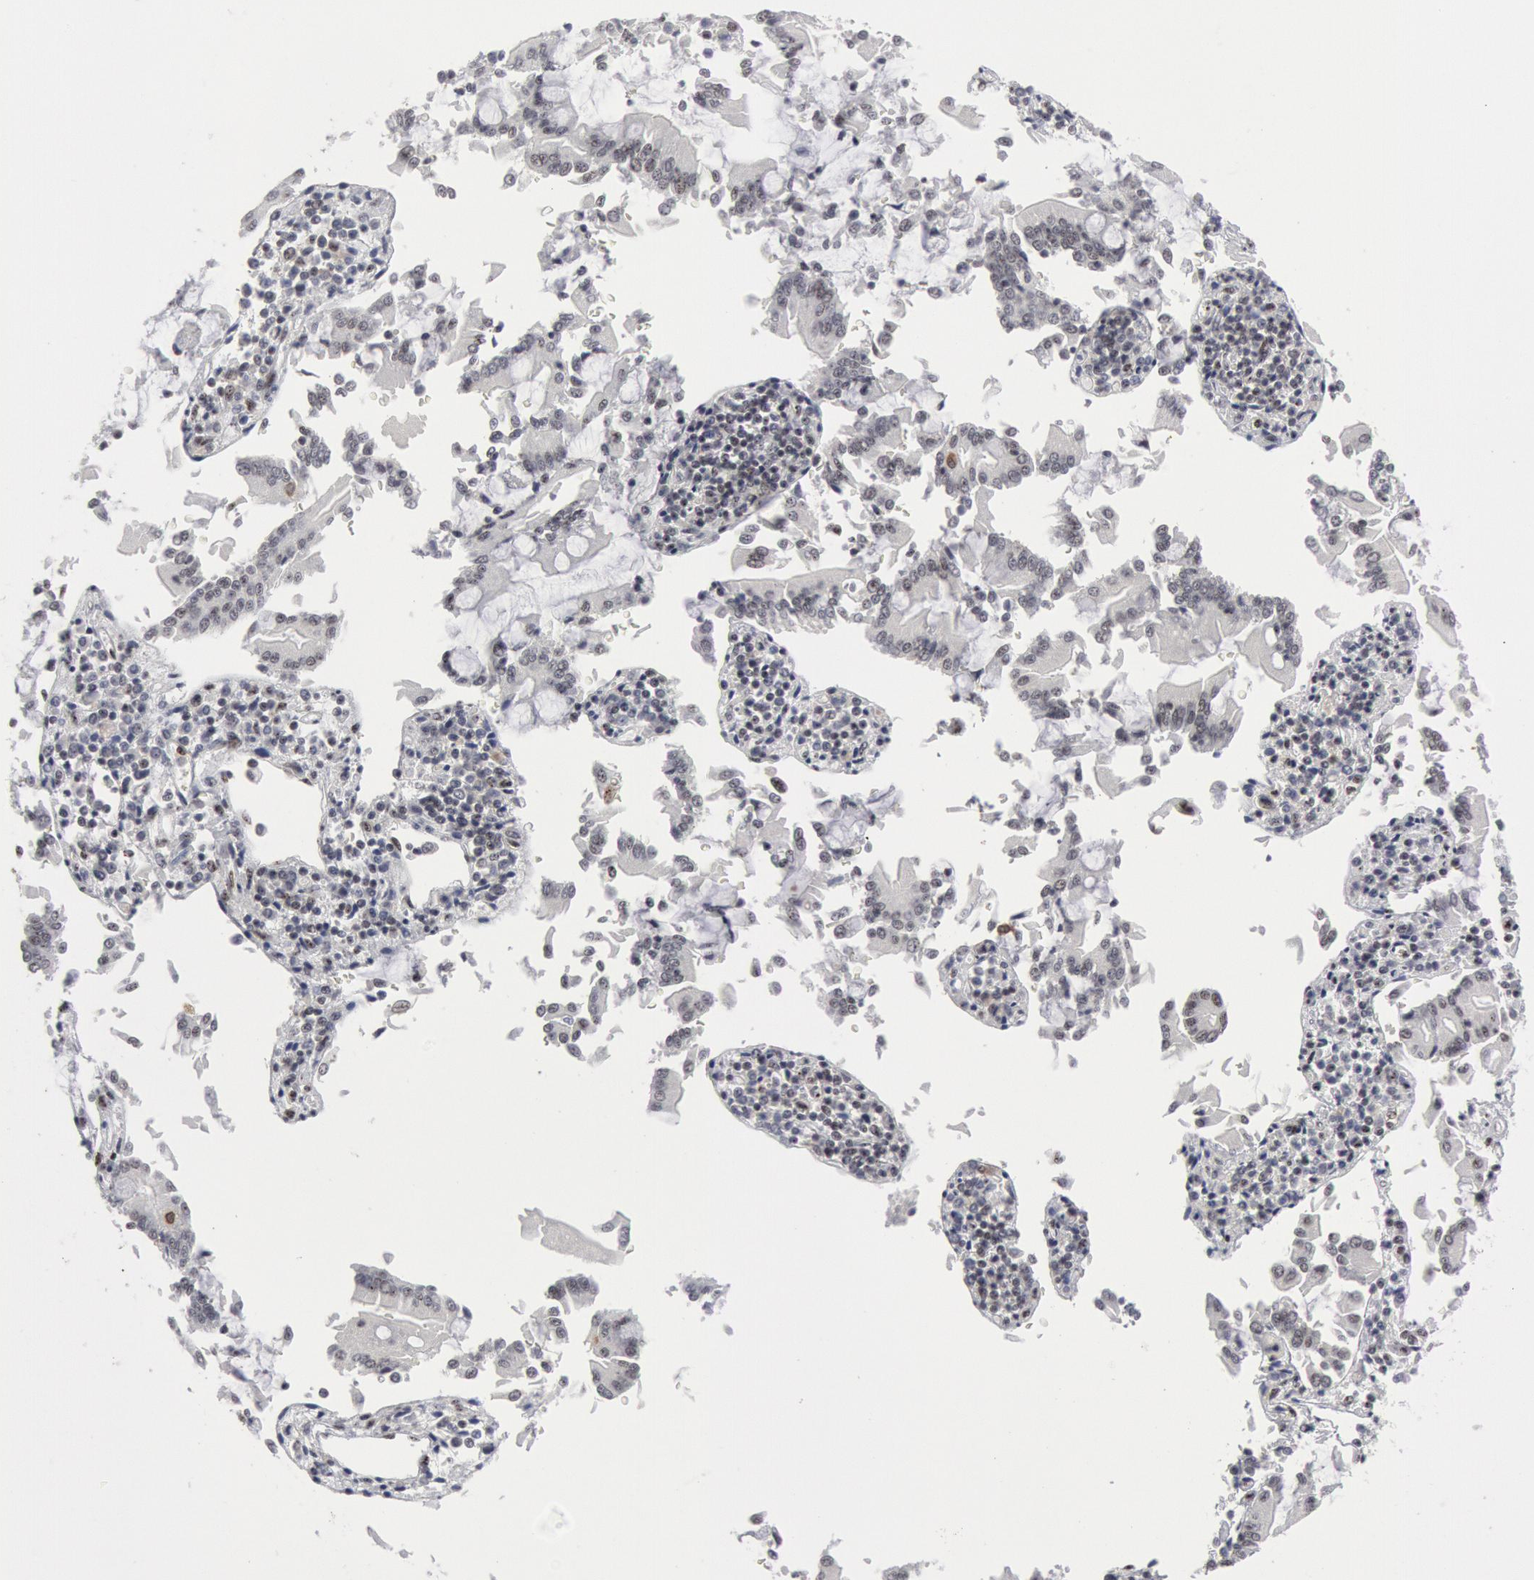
{"staining": {"intensity": "weak", "quantity": "<25%", "location": "nuclear"}, "tissue": "pancreatic cancer", "cell_type": "Tumor cells", "image_type": "cancer", "snomed": [{"axis": "morphology", "description": "Adenocarcinoma, NOS"}, {"axis": "topography", "description": "Pancreas"}], "caption": "The IHC micrograph has no significant expression in tumor cells of adenocarcinoma (pancreatic) tissue.", "gene": "FOXO1", "patient": {"sex": "female", "age": 57}}